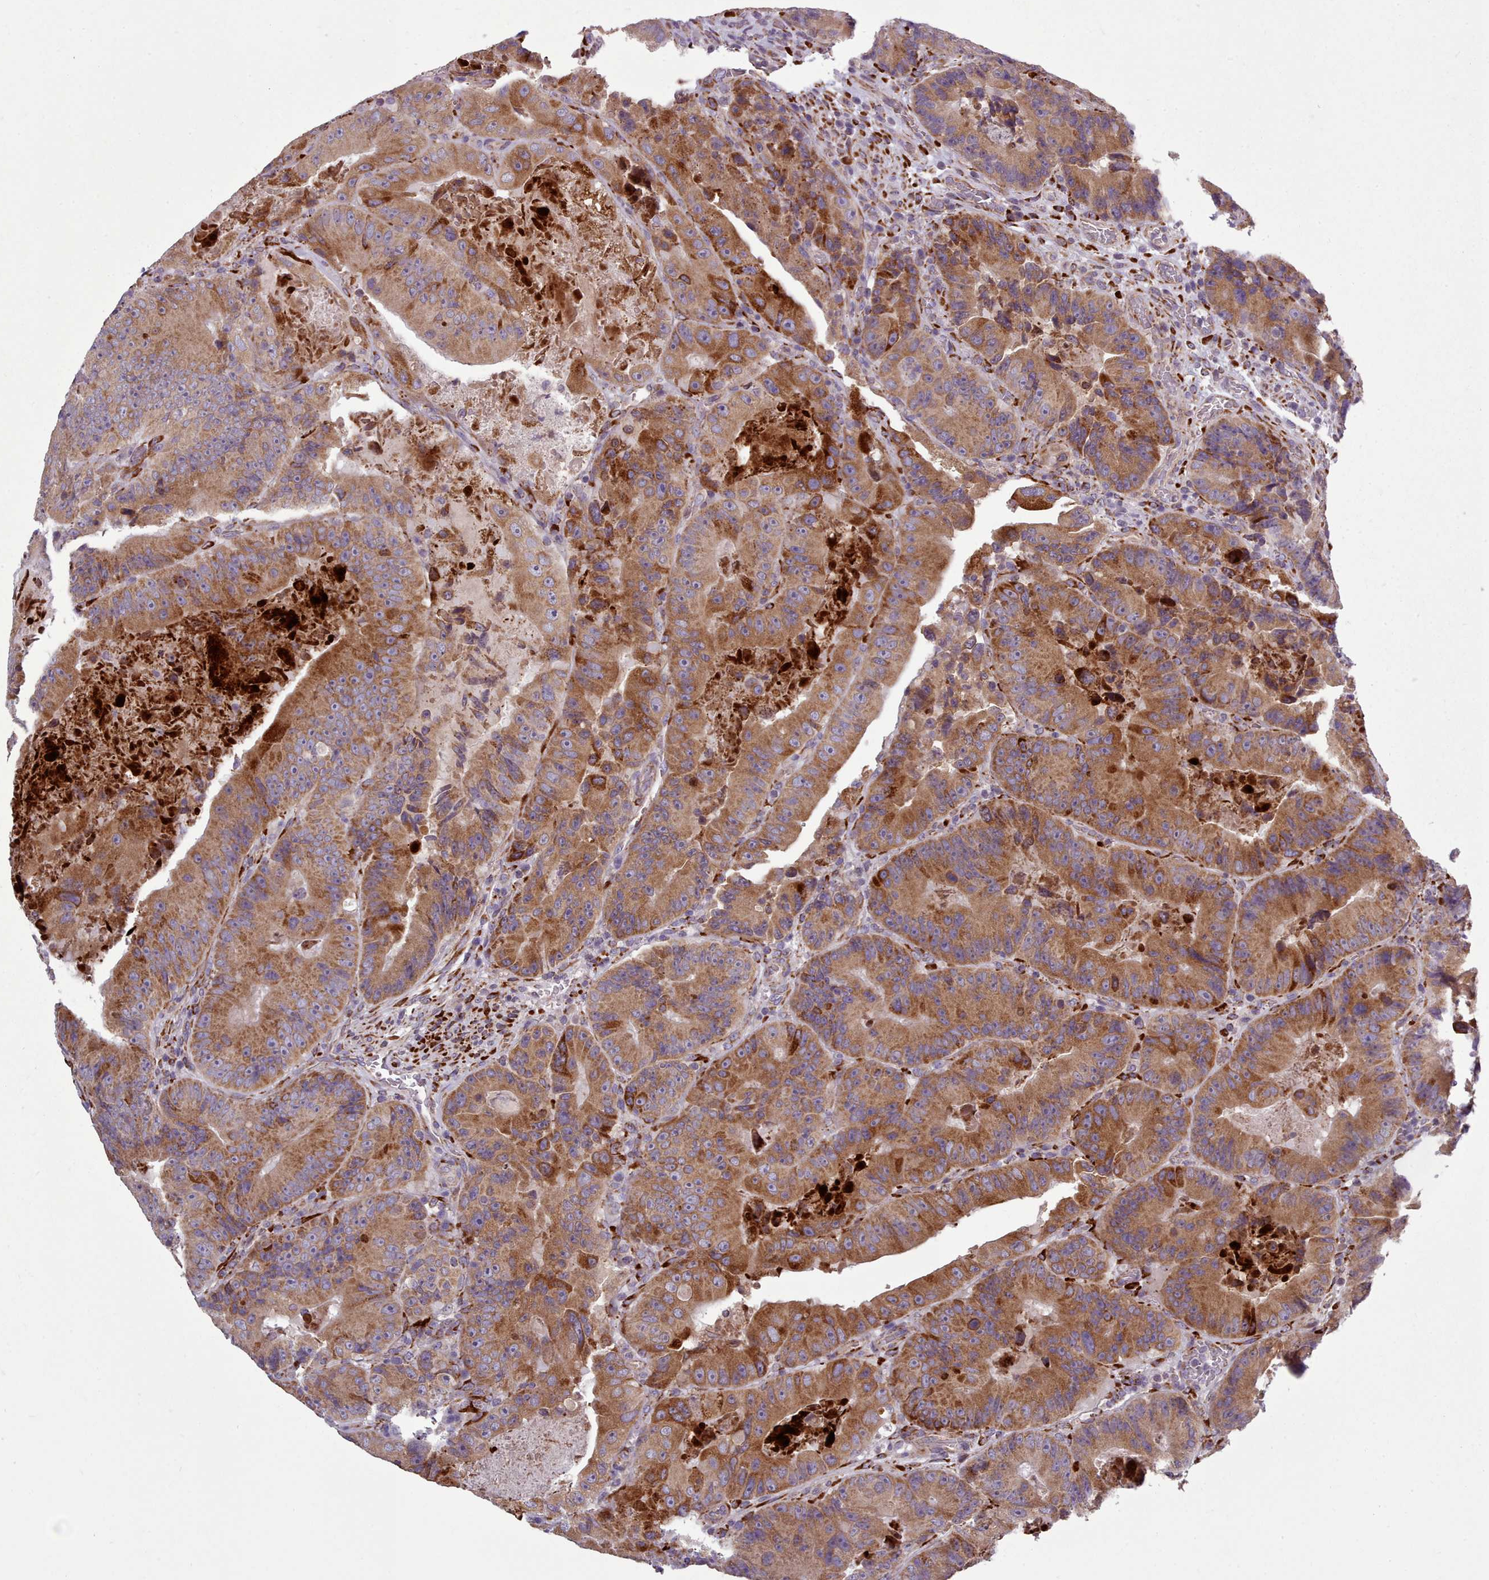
{"staining": {"intensity": "moderate", "quantity": ">75%", "location": "cytoplasmic/membranous"}, "tissue": "colorectal cancer", "cell_type": "Tumor cells", "image_type": "cancer", "snomed": [{"axis": "morphology", "description": "Adenocarcinoma, NOS"}, {"axis": "topography", "description": "Colon"}], "caption": "Immunohistochemistry image of neoplastic tissue: adenocarcinoma (colorectal) stained using immunohistochemistry (IHC) shows medium levels of moderate protein expression localized specifically in the cytoplasmic/membranous of tumor cells, appearing as a cytoplasmic/membranous brown color.", "gene": "FKBP10", "patient": {"sex": "female", "age": 86}}